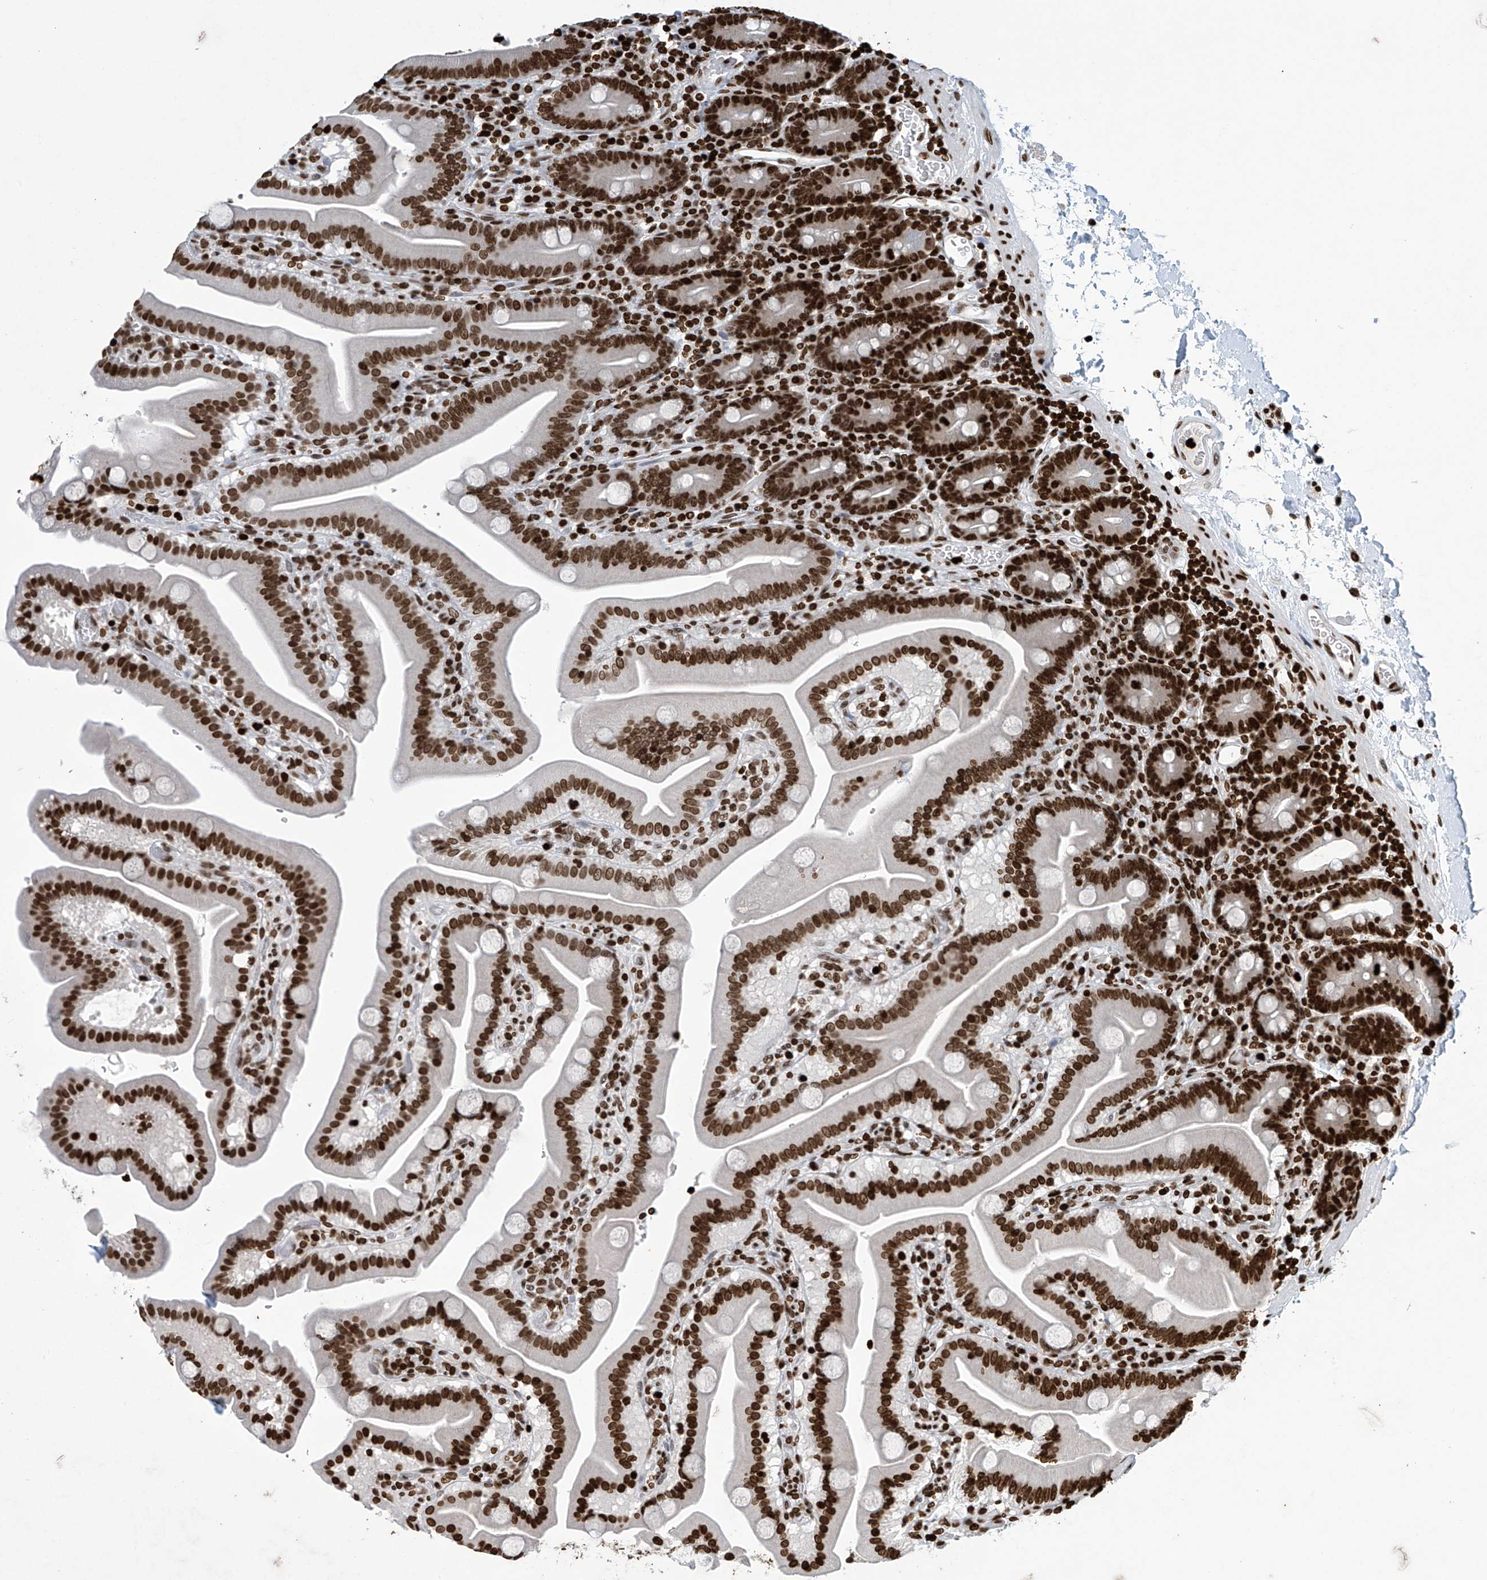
{"staining": {"intensity": "strong", "quantity": ">75%", "location": "nuclear"}, "tissue": "duodenum", "cell_type": "Glandular cells", "image_type": "normal", "snomed": [{"axis": "morphology", "description": "Normal tissue, NOS"}, {"axis": "topography", "description": "Duodenum"}], "caption": "Protein staining by IHC shows strong nuclear positivity in approximately >75% of glandular cells in benign duodenum. (DAB IHC, brown staining for protein, blue staining for nuclei).", "gene": "H4C16", "patient": {"sex": "male", "age": 55}}